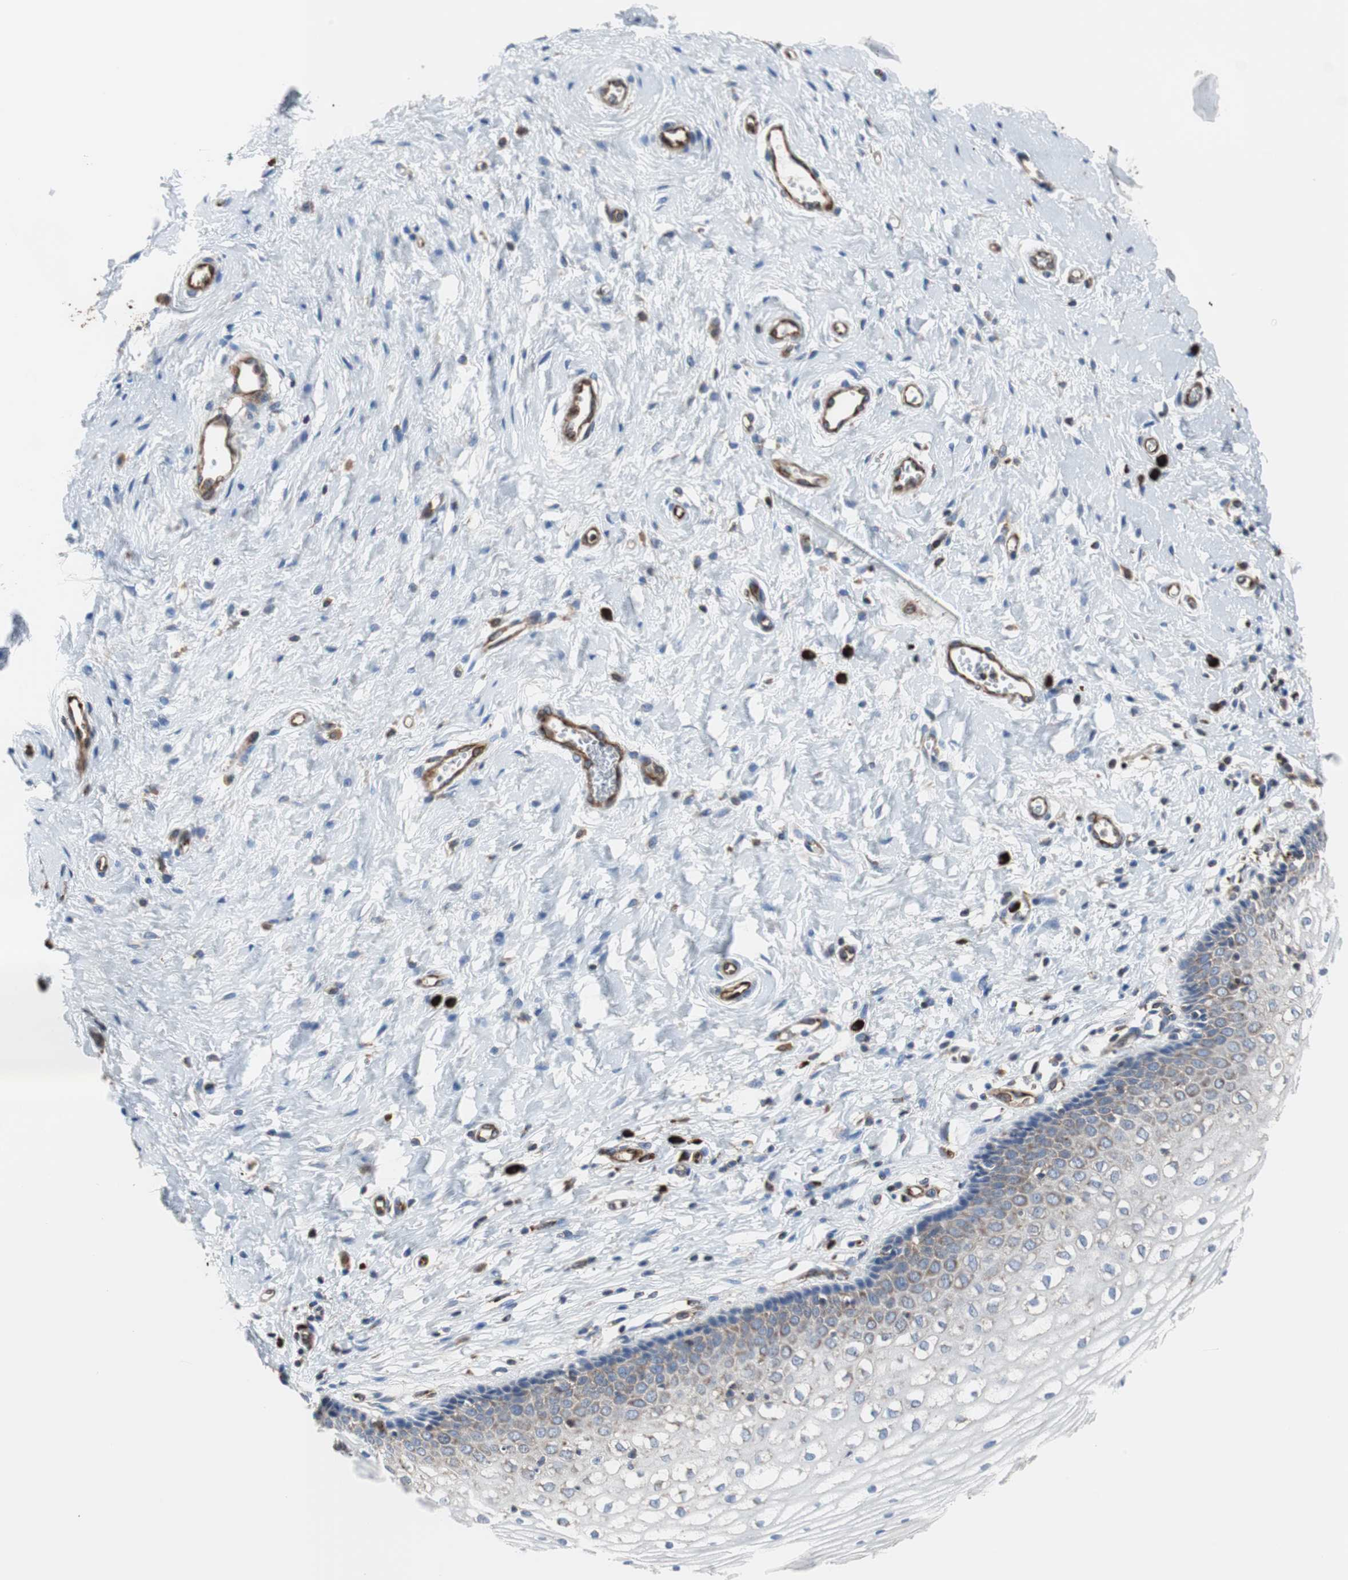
{"staining": {"intensity": "negative", "quantity": "none", "location": "none"}, "tissue": "vagina", "cell_type": "Squamous epithelial cells", "image_type": "normal", "snomed": [{"axis": "morphology", "description": "Normal tissue, NOS"}, {"axis": "topography", "description": "Soft tissue"}, {"axis": "topography", "description": "Vagina"}], "caption": "Immunohistochemistry (IHC) of unremarkable vagina displays no expression in squamous epithelial cells. (Stains: DAB immunohistochemistry (IHC) with hematoxylin counter stain, Microscopy: brightfield microscopy at high magnification).", "gene": "PLCG2", "patient": {"sex": "female", "age": 61}}